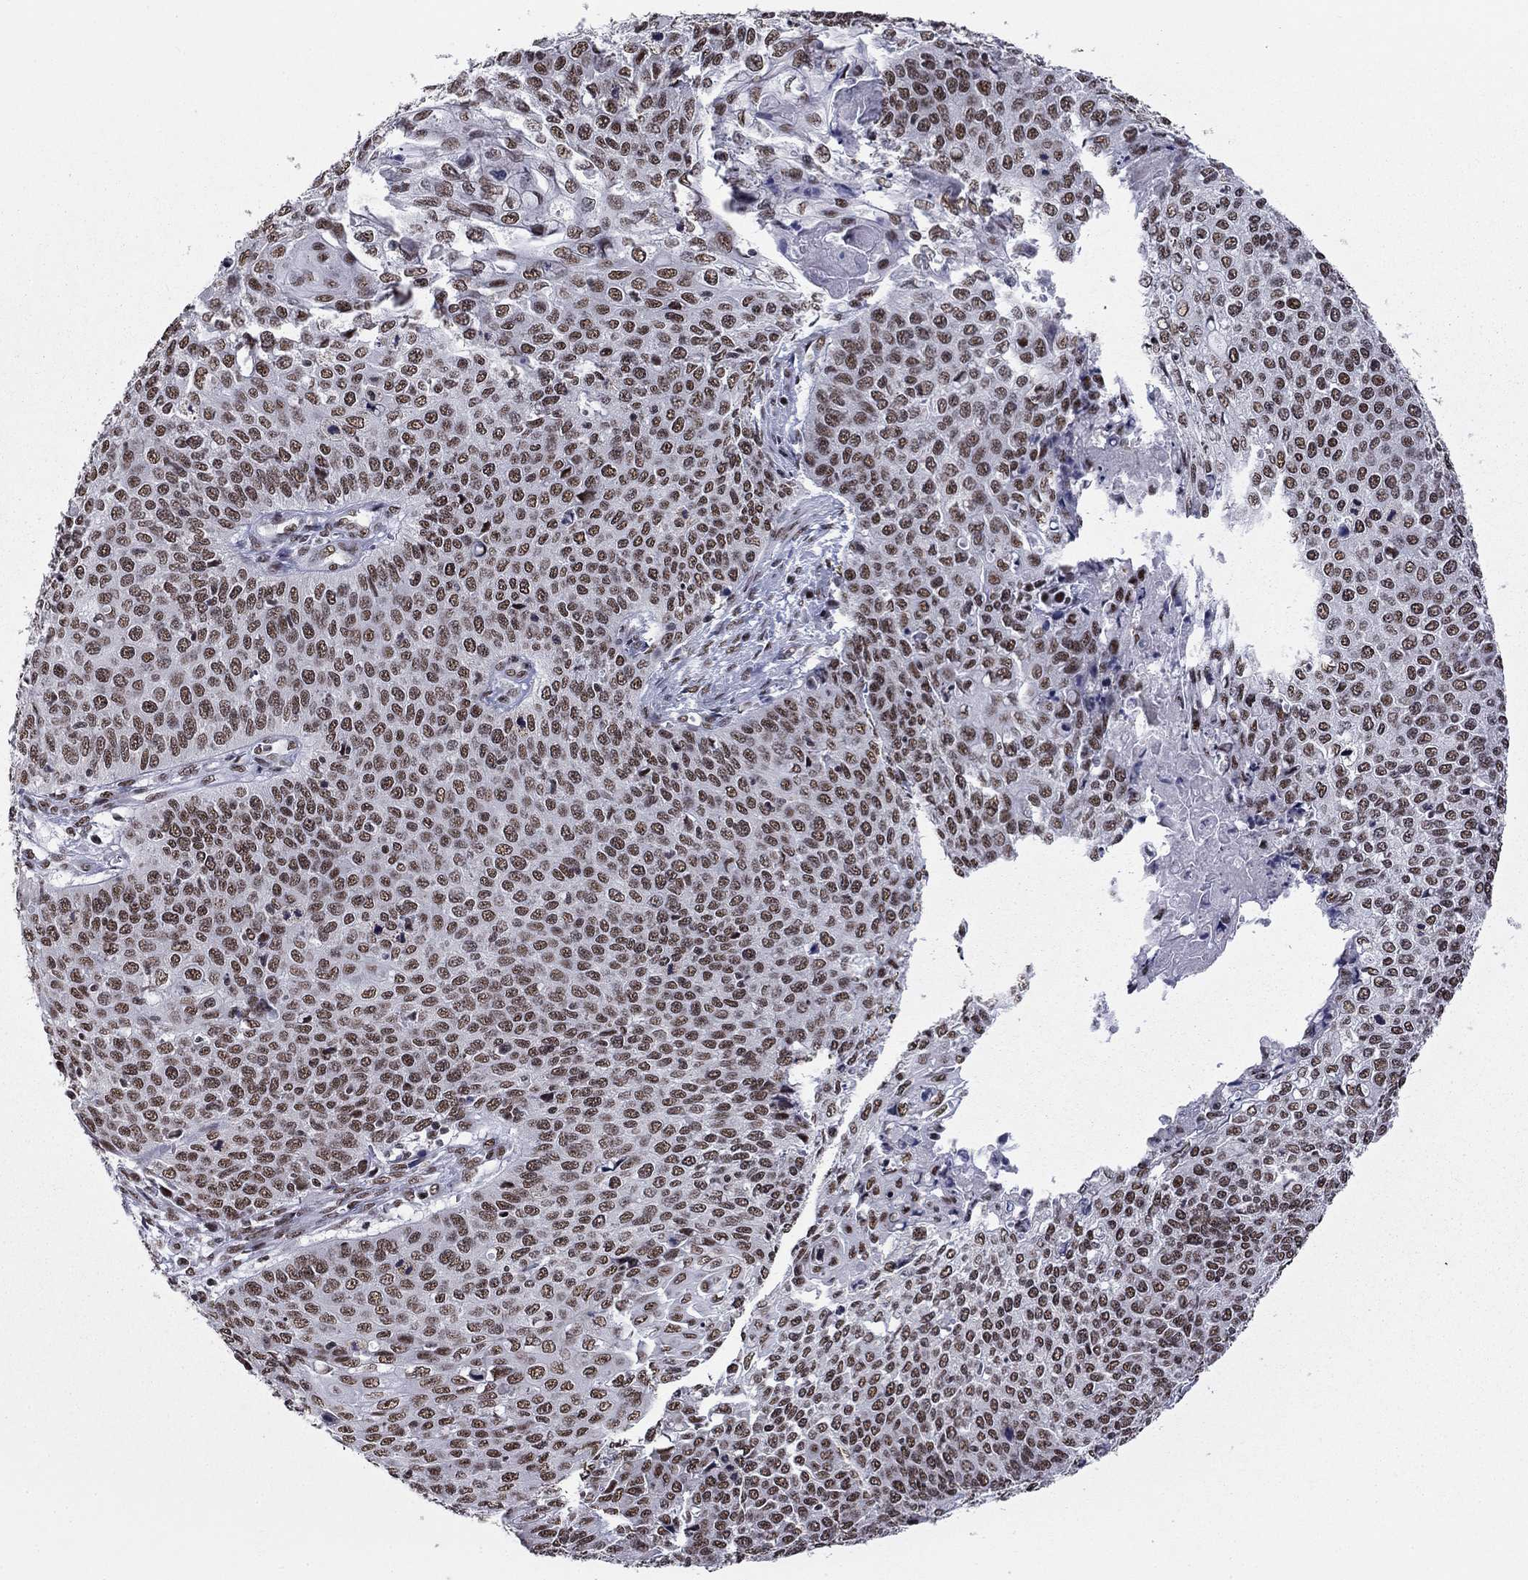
{"staining": {"intensity": "moderate", "quantity": ">75%", "location": "nuclear"}, "tissue": "cervical cancer", "cell_type": "Tumor cells", "image_type": "cancer", "snomed": [{"axis": "morphology", "description": "Squamous cell carcinoma, NOS"}, {"axis": "topography", "description": "Cervix"}], "caption": "The immunohistochemical stain highlights moderate nuclear expression in tumor cells of cervical cancer (squamous cell carcinoma) tissue. Immunohistochemistry stains the protein in brown and the nuclei are stained blue.", "gene": "ETV5", "patient": {"sex": "female", "age": 39}}